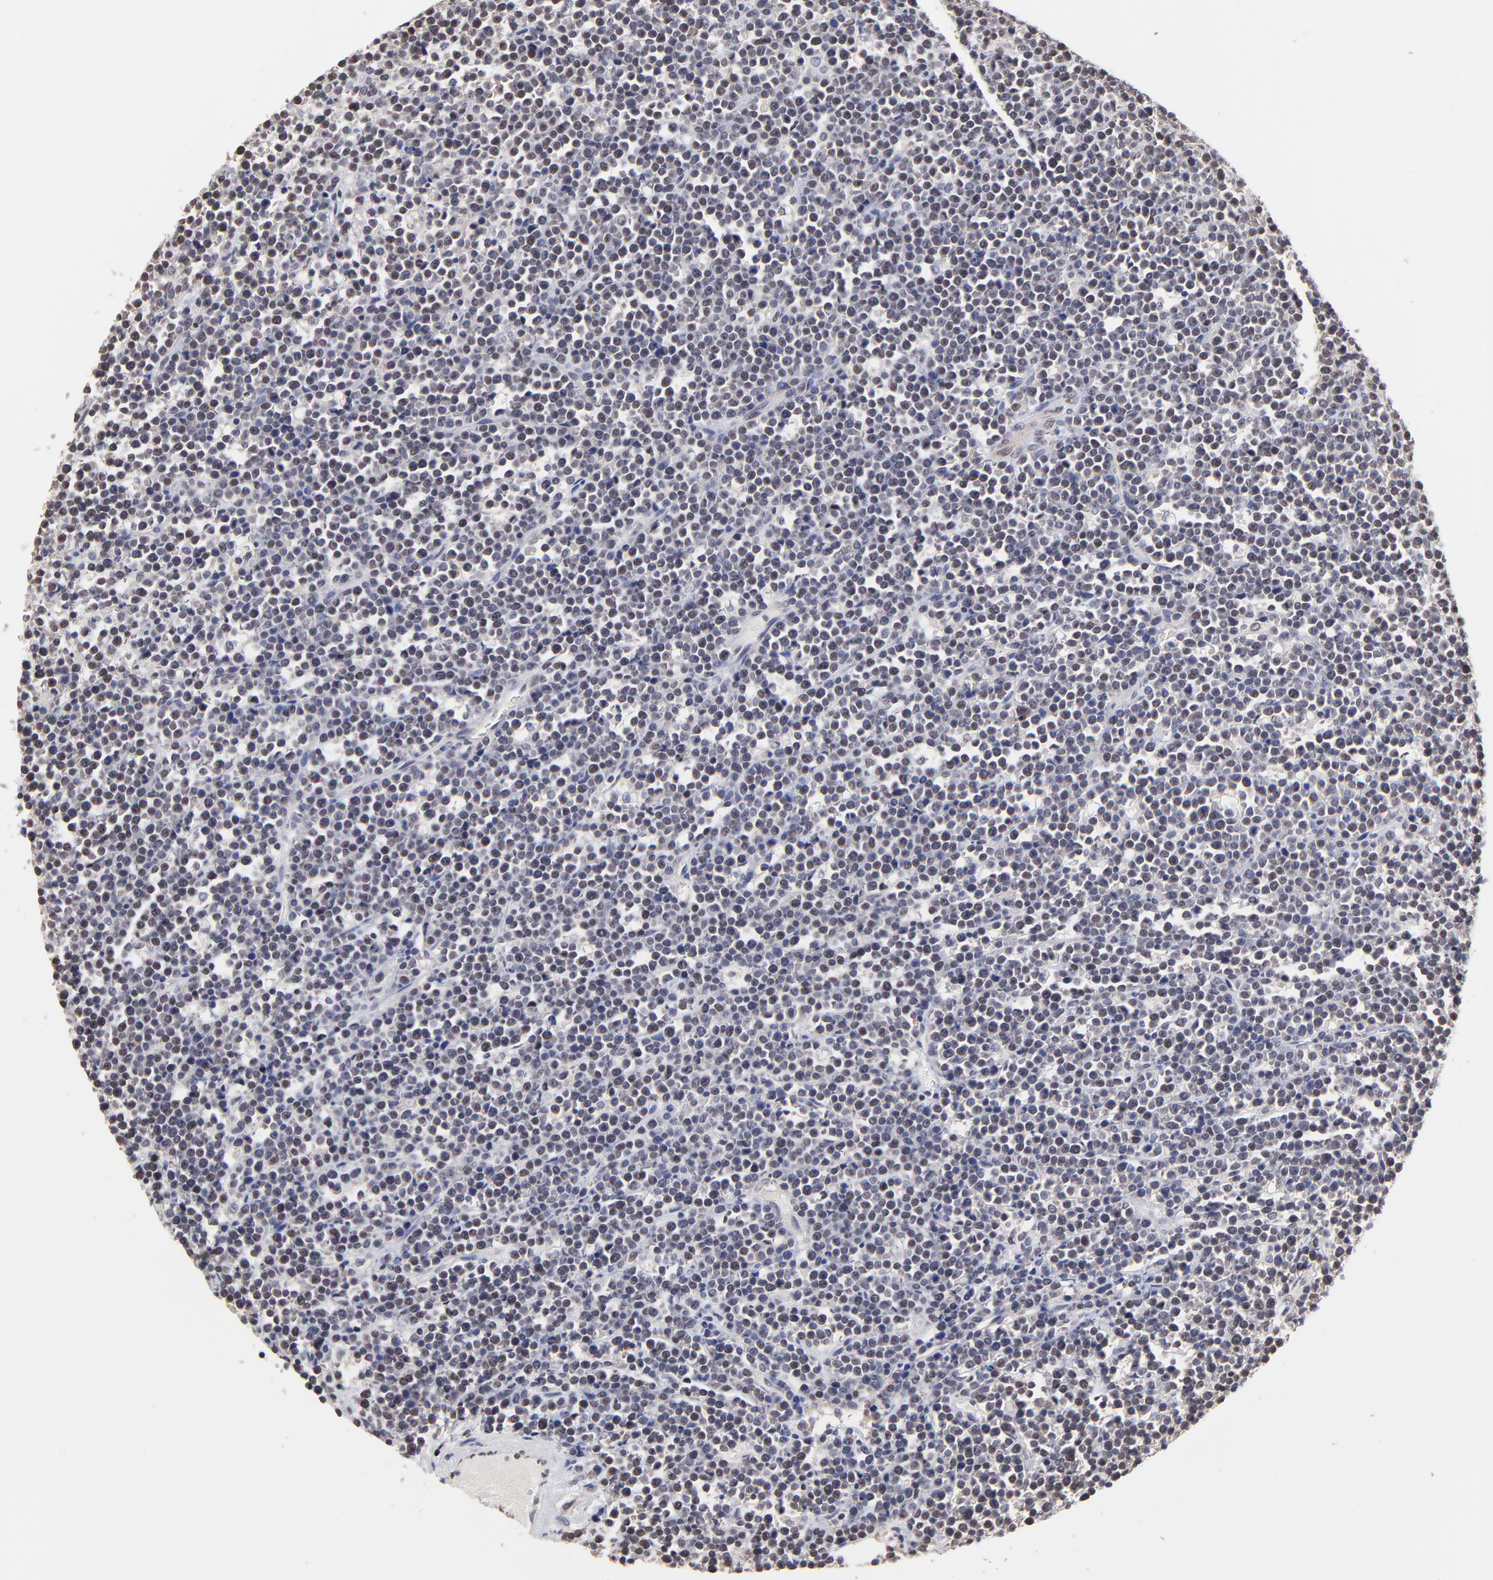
{"staining": {"intensity": "weak", "quantity": "25%-75%", "location": "nuclear"}, "tissue": "lymphoma", "cell_type": "Tumor cells", "image_type": "cancer", "snomed": [{"axis": "morphology", "description": "Malignant lymphoma, non-Hodgkin's type, High grade"}, {"axis": "topography", "description": "Ovary"}], "caption": "Immunohistochemical staining of human malignant lymphoma, non-Hodgkin's type (high-grade) shows low levels of weak nuclear protein expression in about 25%-75% of tumor cells. (Brightfield microscopy of DAB IHC at high magnification).", "gene": "DSN1", "patient": {"sex": "female", "age": 56}}